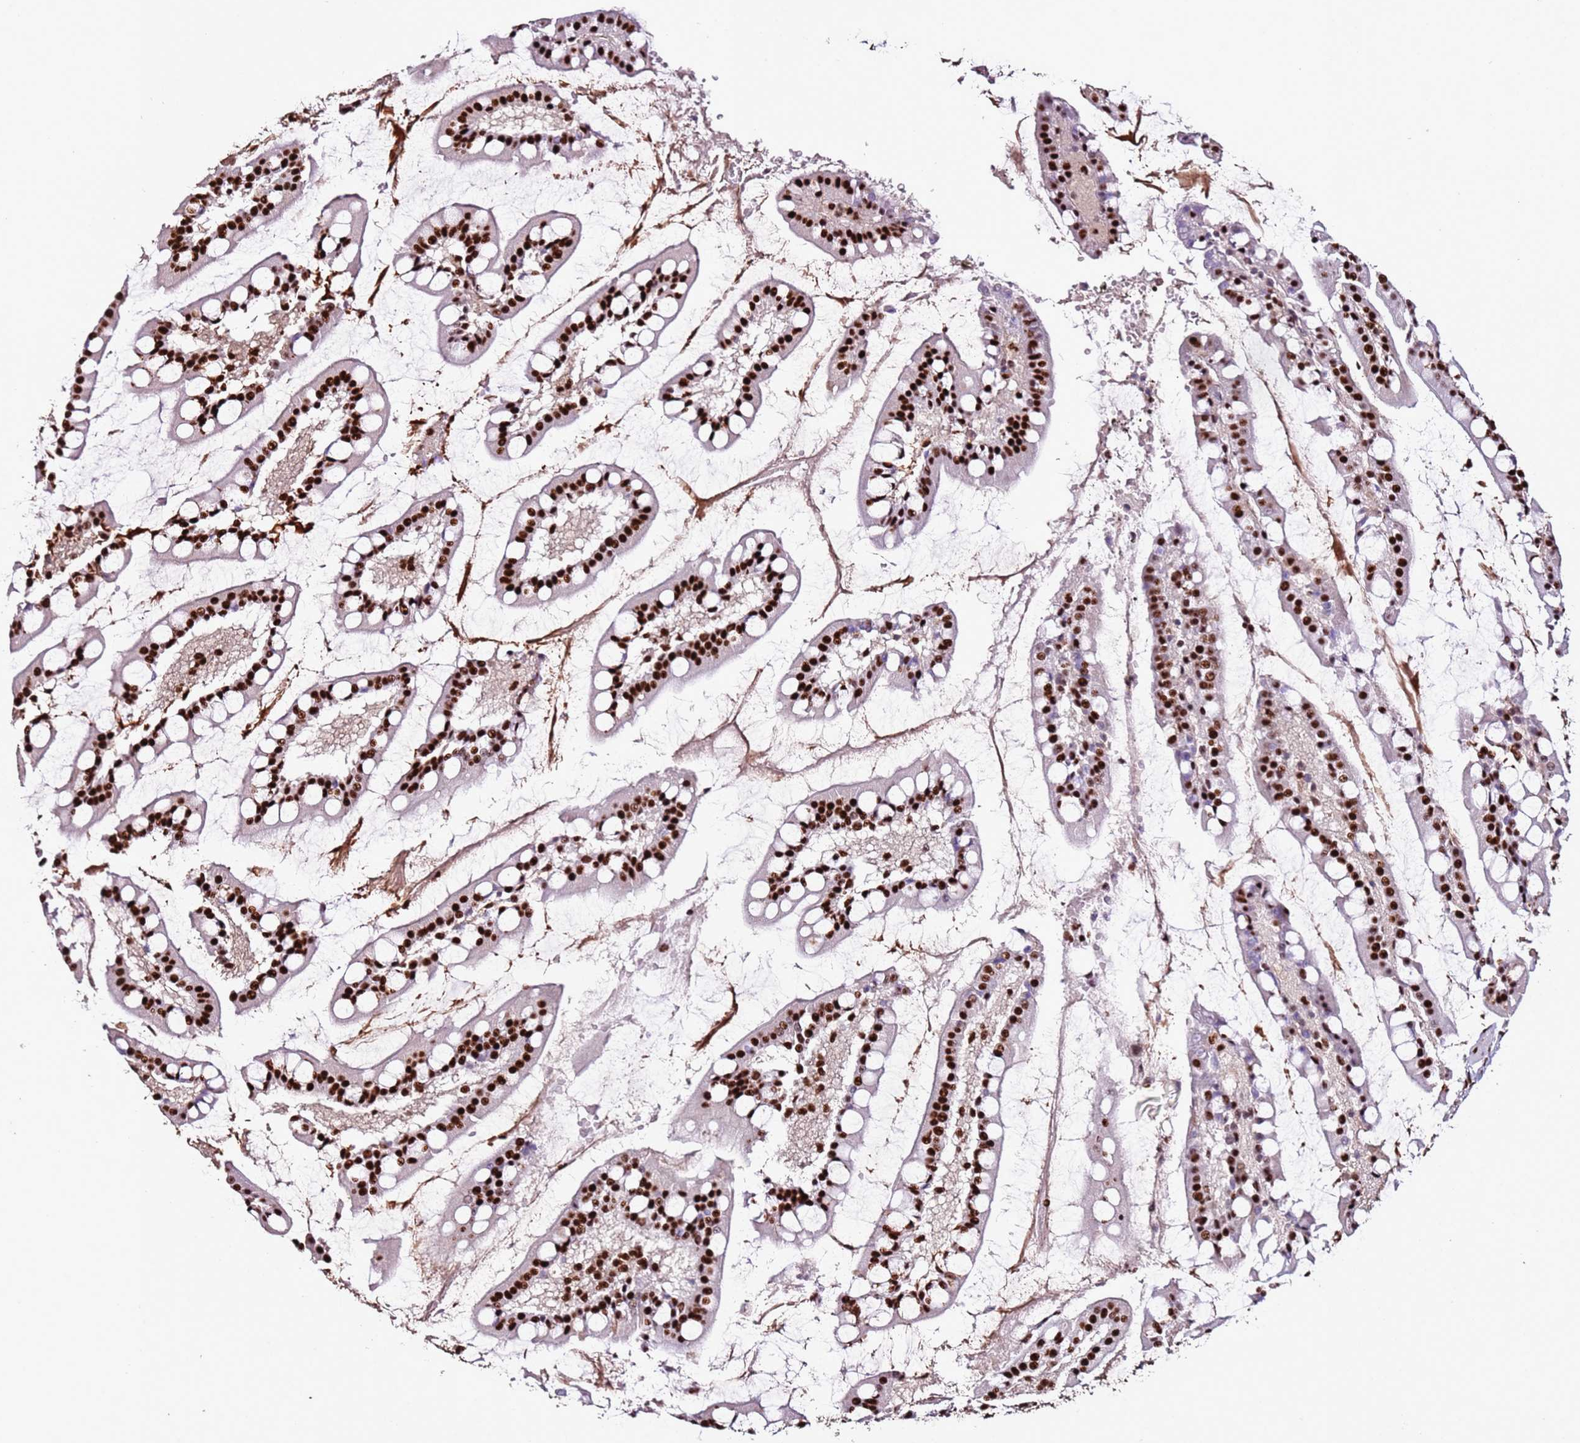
{"staining": {"intensity": "strong", "quantity": ">75%", "location": "nuclear"}, "tissue": "small intestine", "cell_type": "Glandular cells", "image_type": "normal", "snomed": [{"axis": "morphology", "description": "Normal tissue, NOS"}, {"axis": "topography", "description": "Small intestine"}], "caption": "Protein expression analysis of benign small intestine displays strong nuclear expression in about >75% of glandular cells. The staining was performed using DAB (3,3'-diaminobenzidine), with brown indicating positive protein expression. Nuclei are stained blue with hematoxylin.", "gene": "C6orf226", "patient": {"sex": "male", "age": 52}}